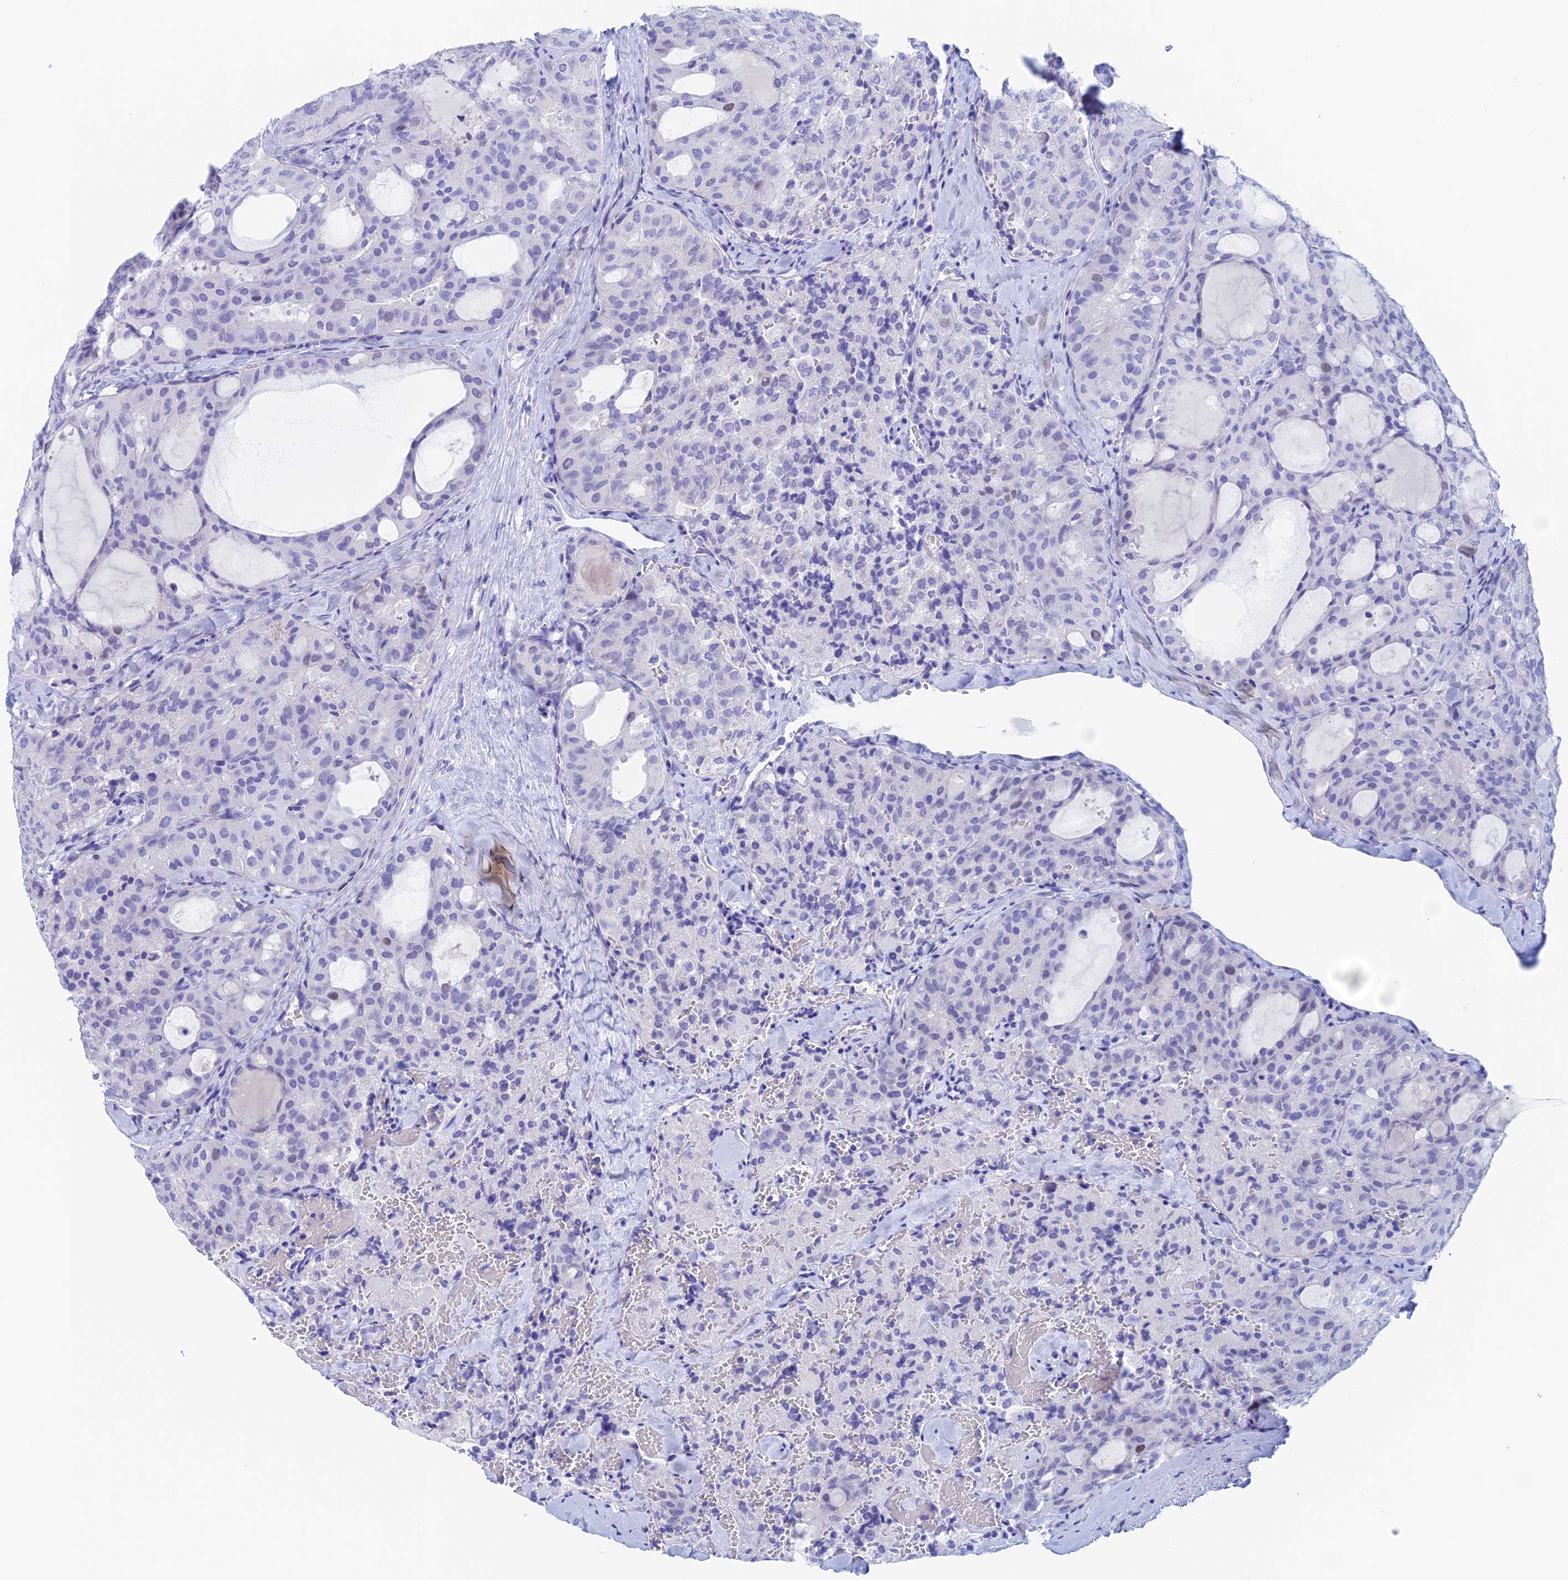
{"staining": {"intensity": "negative", "quantity": "none", "location": "none"}, "tissue": "thyroid cancer", "cell_type": "Tumor cells", "image_type": "cancer", "snomed": [{"axis": "morphology", "description": "Follicular adenoma carcinoma, NOS"}, {"axis": "topography", "description": "Thyroid gland"}], "caption": "DAB immunohistochemical staining of thyroid cancer displays no significant expression in tumor cells. (Immunohistochemistry (ihc), brightfield microscopy, high magnification).", "gene": "PSMC3IP", "patient": {"sex": "male", "age": 75}}